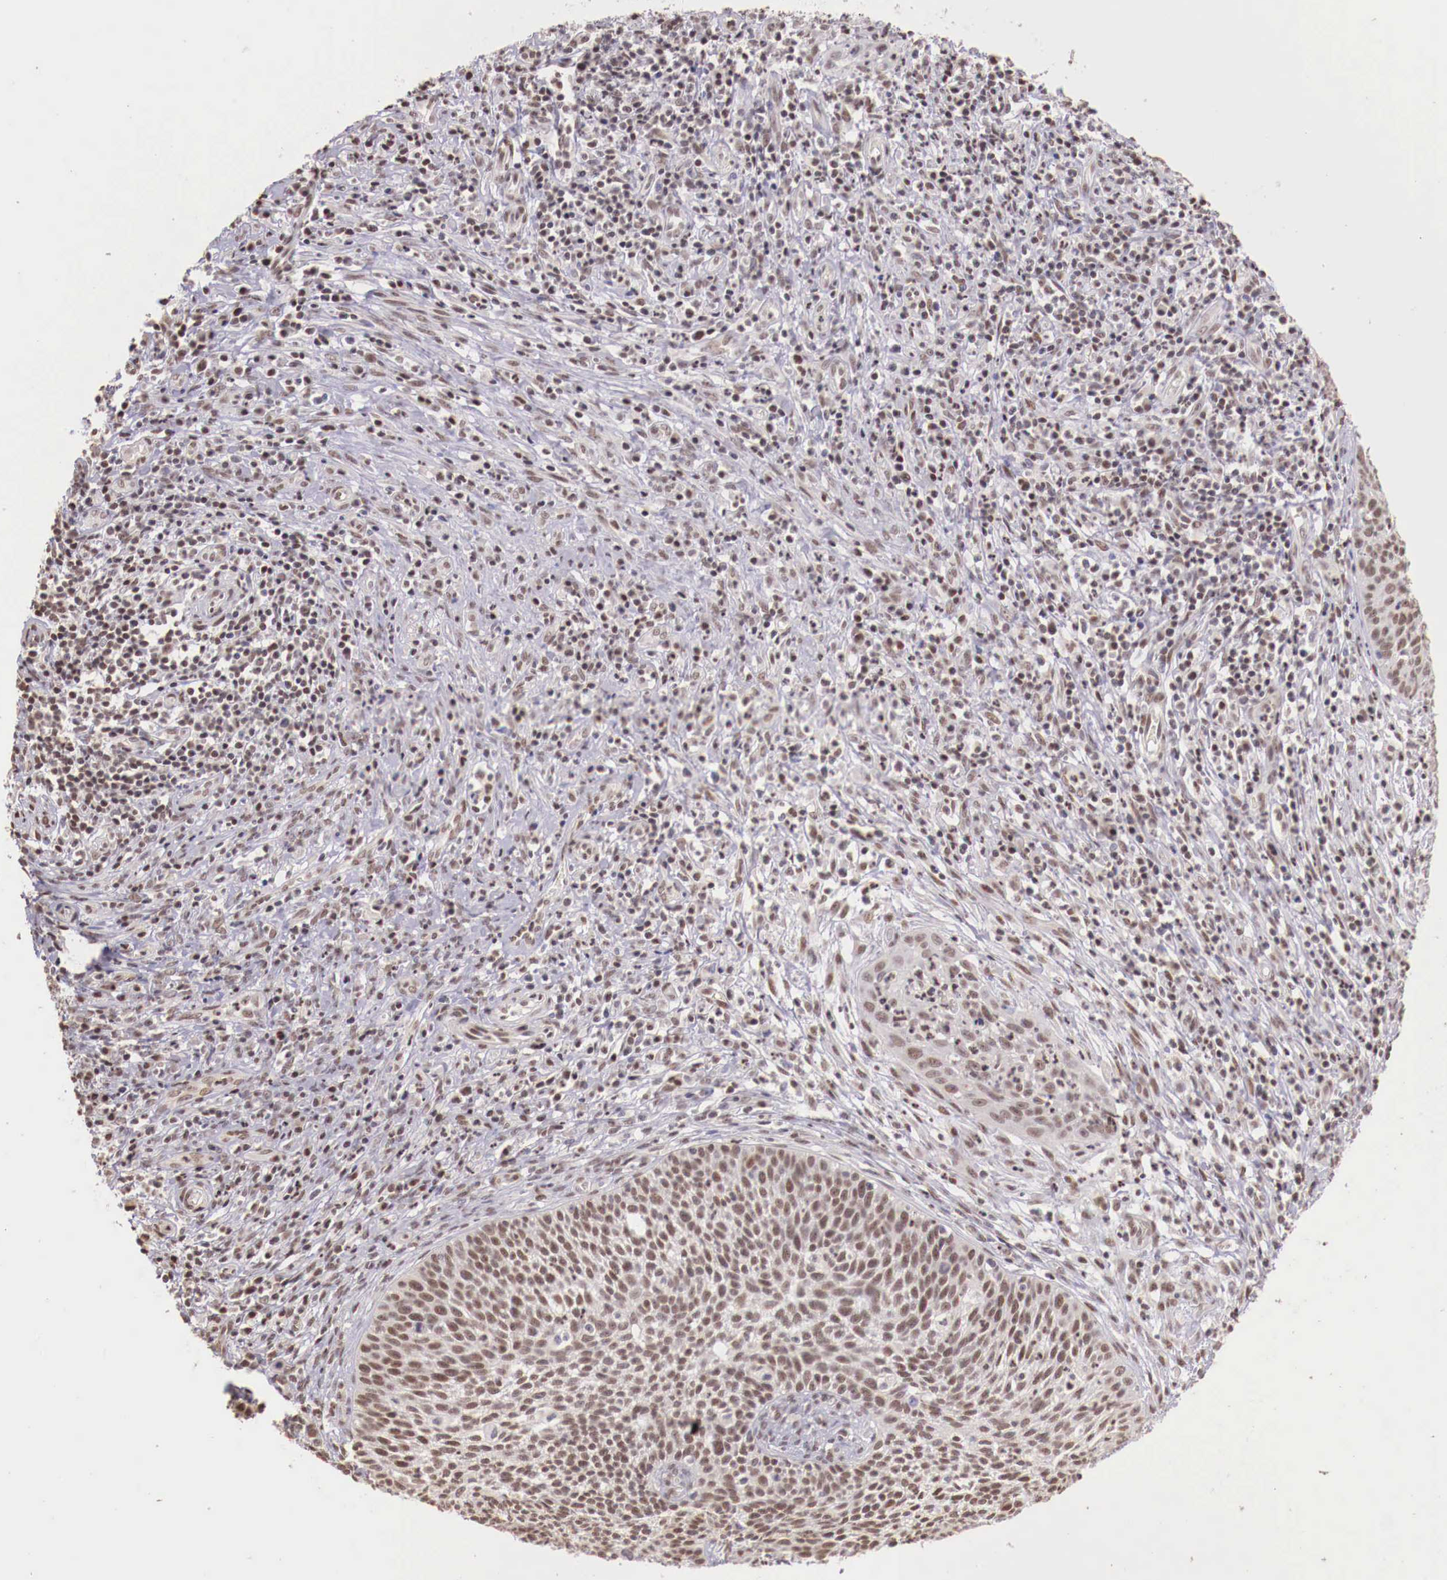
{"staining": {"intensity": "weak", "quantity": ">75%", "location": "nuclear"}, "tissue": "cervical cancer", "cell_type": "Tumor cells", "image_type": "cancer", "snomed": [{"axis": "morphology", "description": "Squamous cell carcinoma, NOS"}, {"axis": "topography", "description": "Cervix"}], "caption": "Cervical cancer stained for a protein demonstrates weak nuclear positivity in tumor cells. (Brightfield microscopy of DAB IHC at high magnification).", "gene": "SP1", "patient": {"sex": "female", "age": 41}}